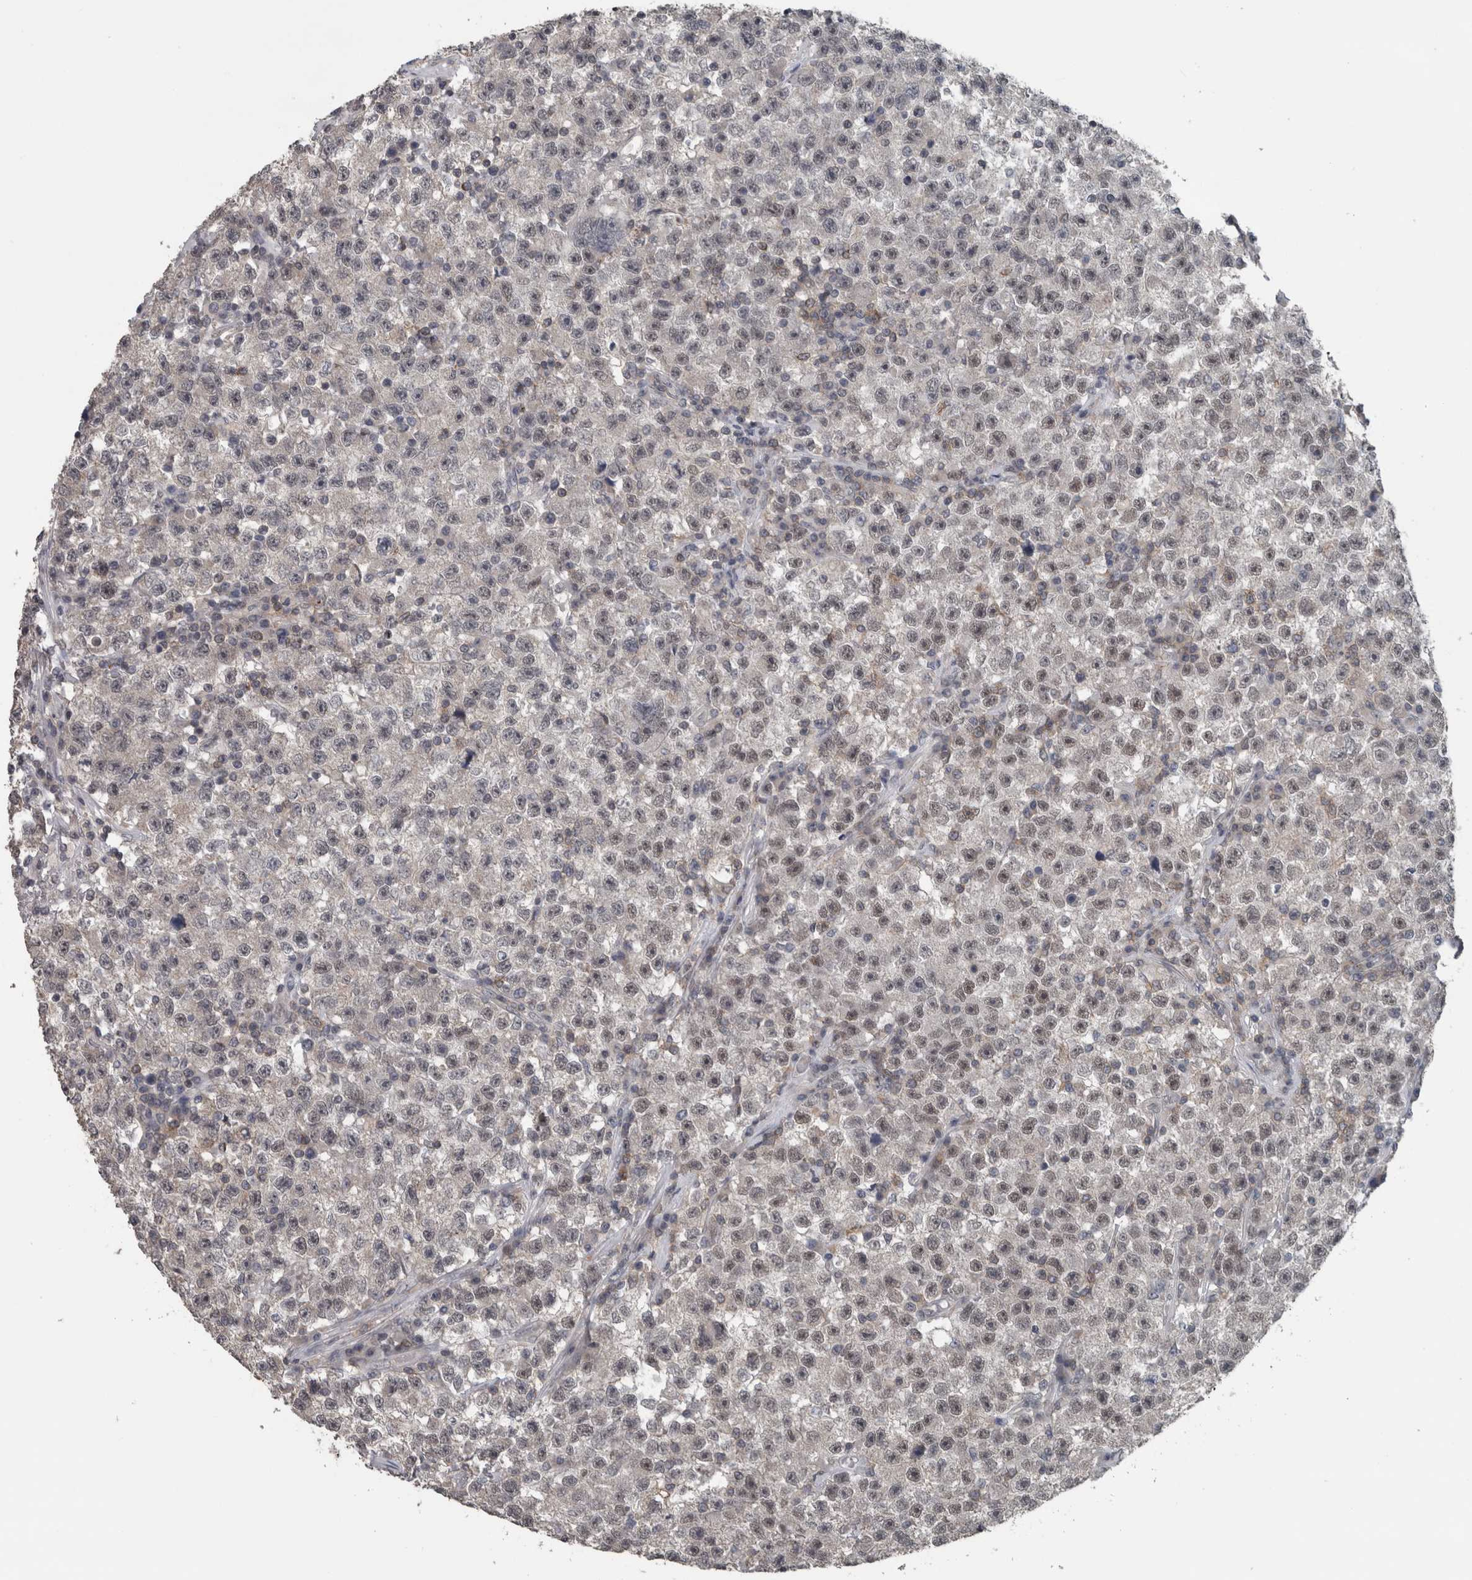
{"staining": {"intensity": "weak", "quantity": "<25%", "location": "nuclear"}, "tissue": "testis cancer", "cell_type": "Tumor cells", "image_type": "cancer", "snomed": [{"axis": "morphology", "description": "Seminoma, NOS"}, {"axis": "topography", "description": "Testis"}], "caption": "The image exhibits no staining of tumor cells in testis cancer. Nuclei are stained in blue.", "gene": "ZBTB21", "patient": {"sex": "male", "age": 22}}